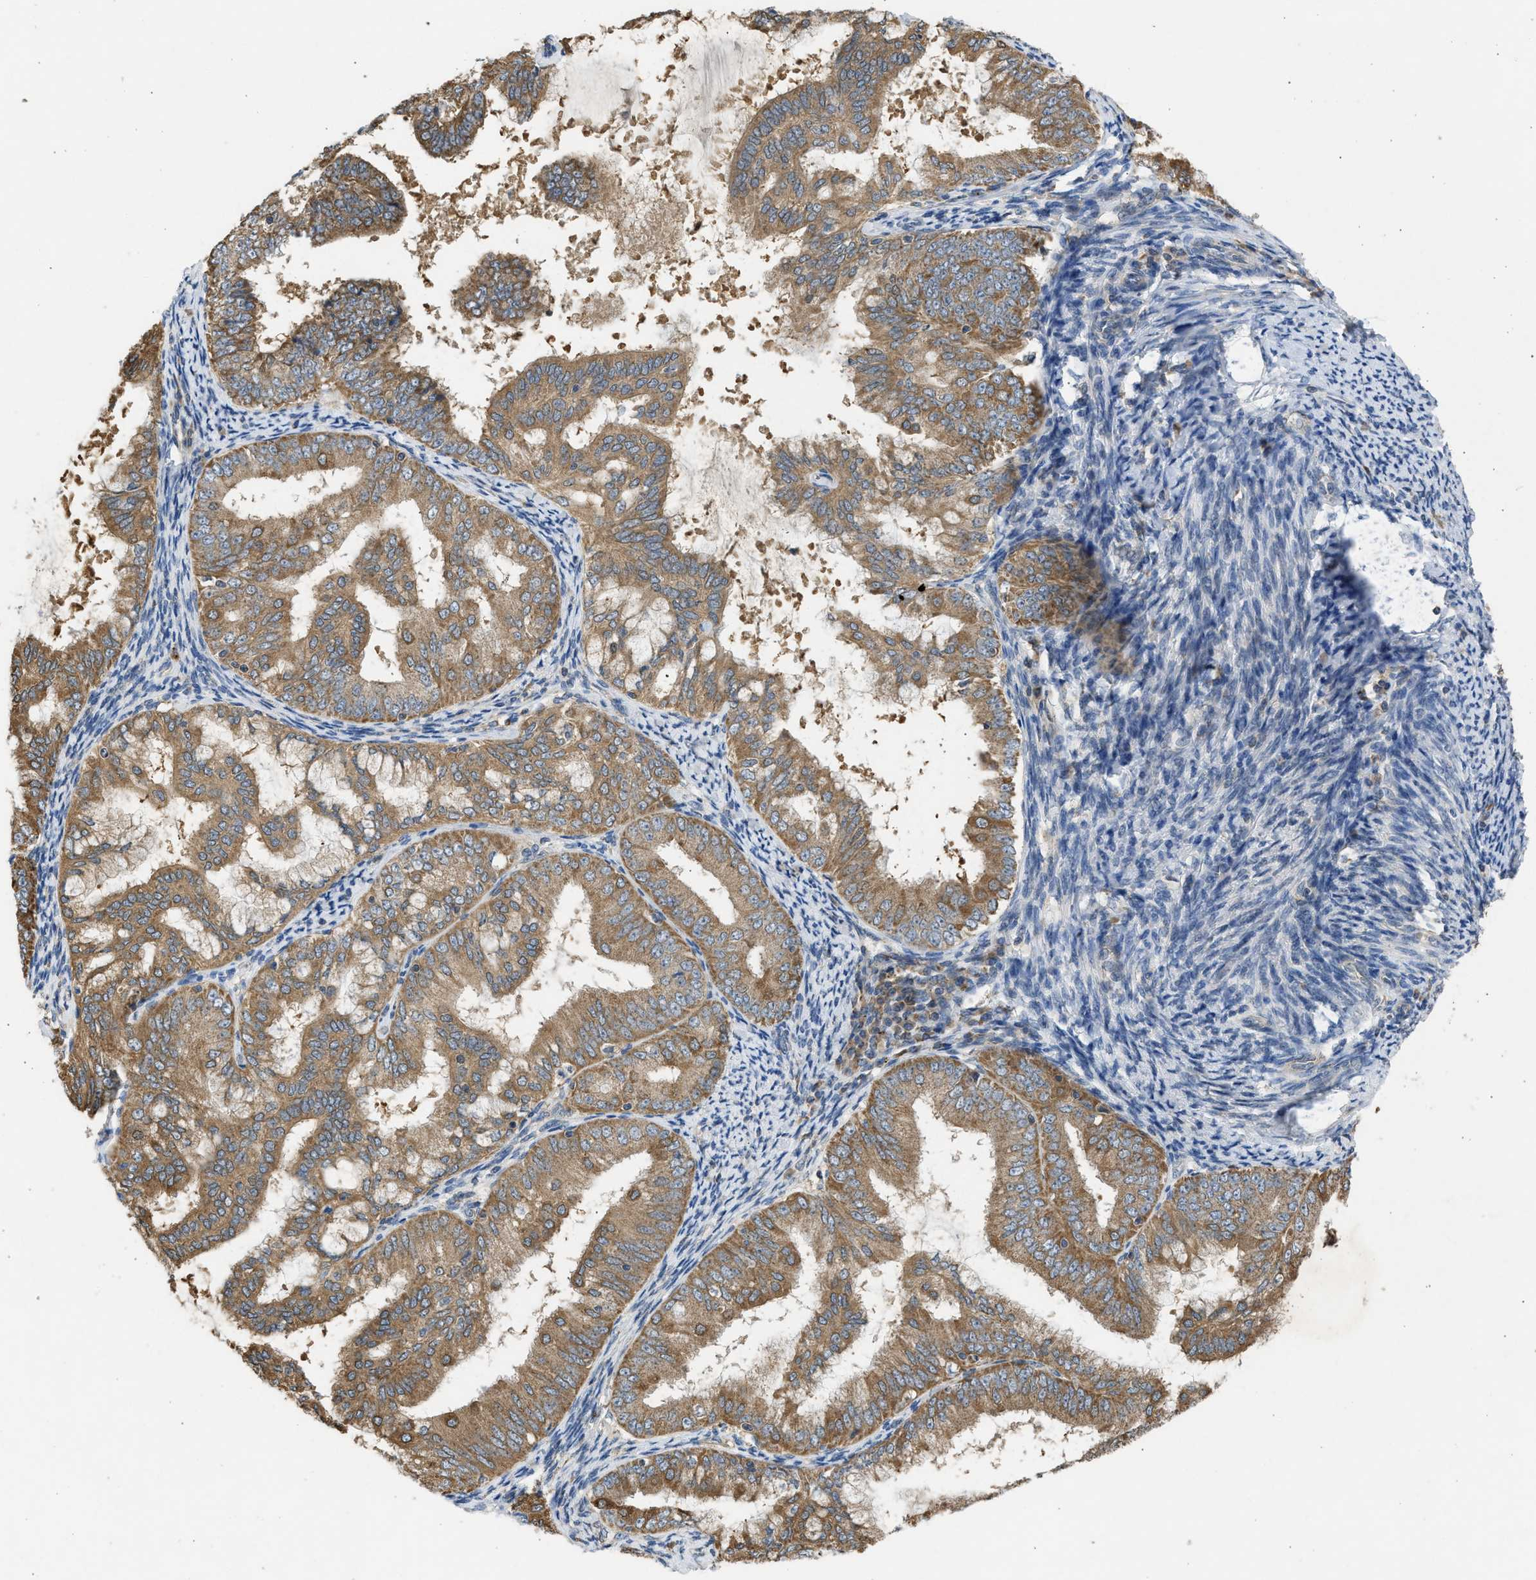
{"staining": {"intensity": "moderate", "quantity": ">75%", "location": "cytoplasmic/membranous"}, "tissue": "endometrial cancer", "cell_type": "Tumor cells", "image_type": "cancer", "snomed": [{"axis": "morphology", "description": "Adenocarcinoma, NOS"}, {"axis": "topography", "description": "Endometrium"}], "caption": "This micrograph exhibits adenocarcinoma (endometrial) stained with immunohistochemistry to label a protein in brown. The cytoplasmic/membranous of tumor cells show moderate positivity for the protein. Nuclei are counter-stained blue.", "gene": "CYP1A1", "patient": {"sex": "female", "age": 63}}